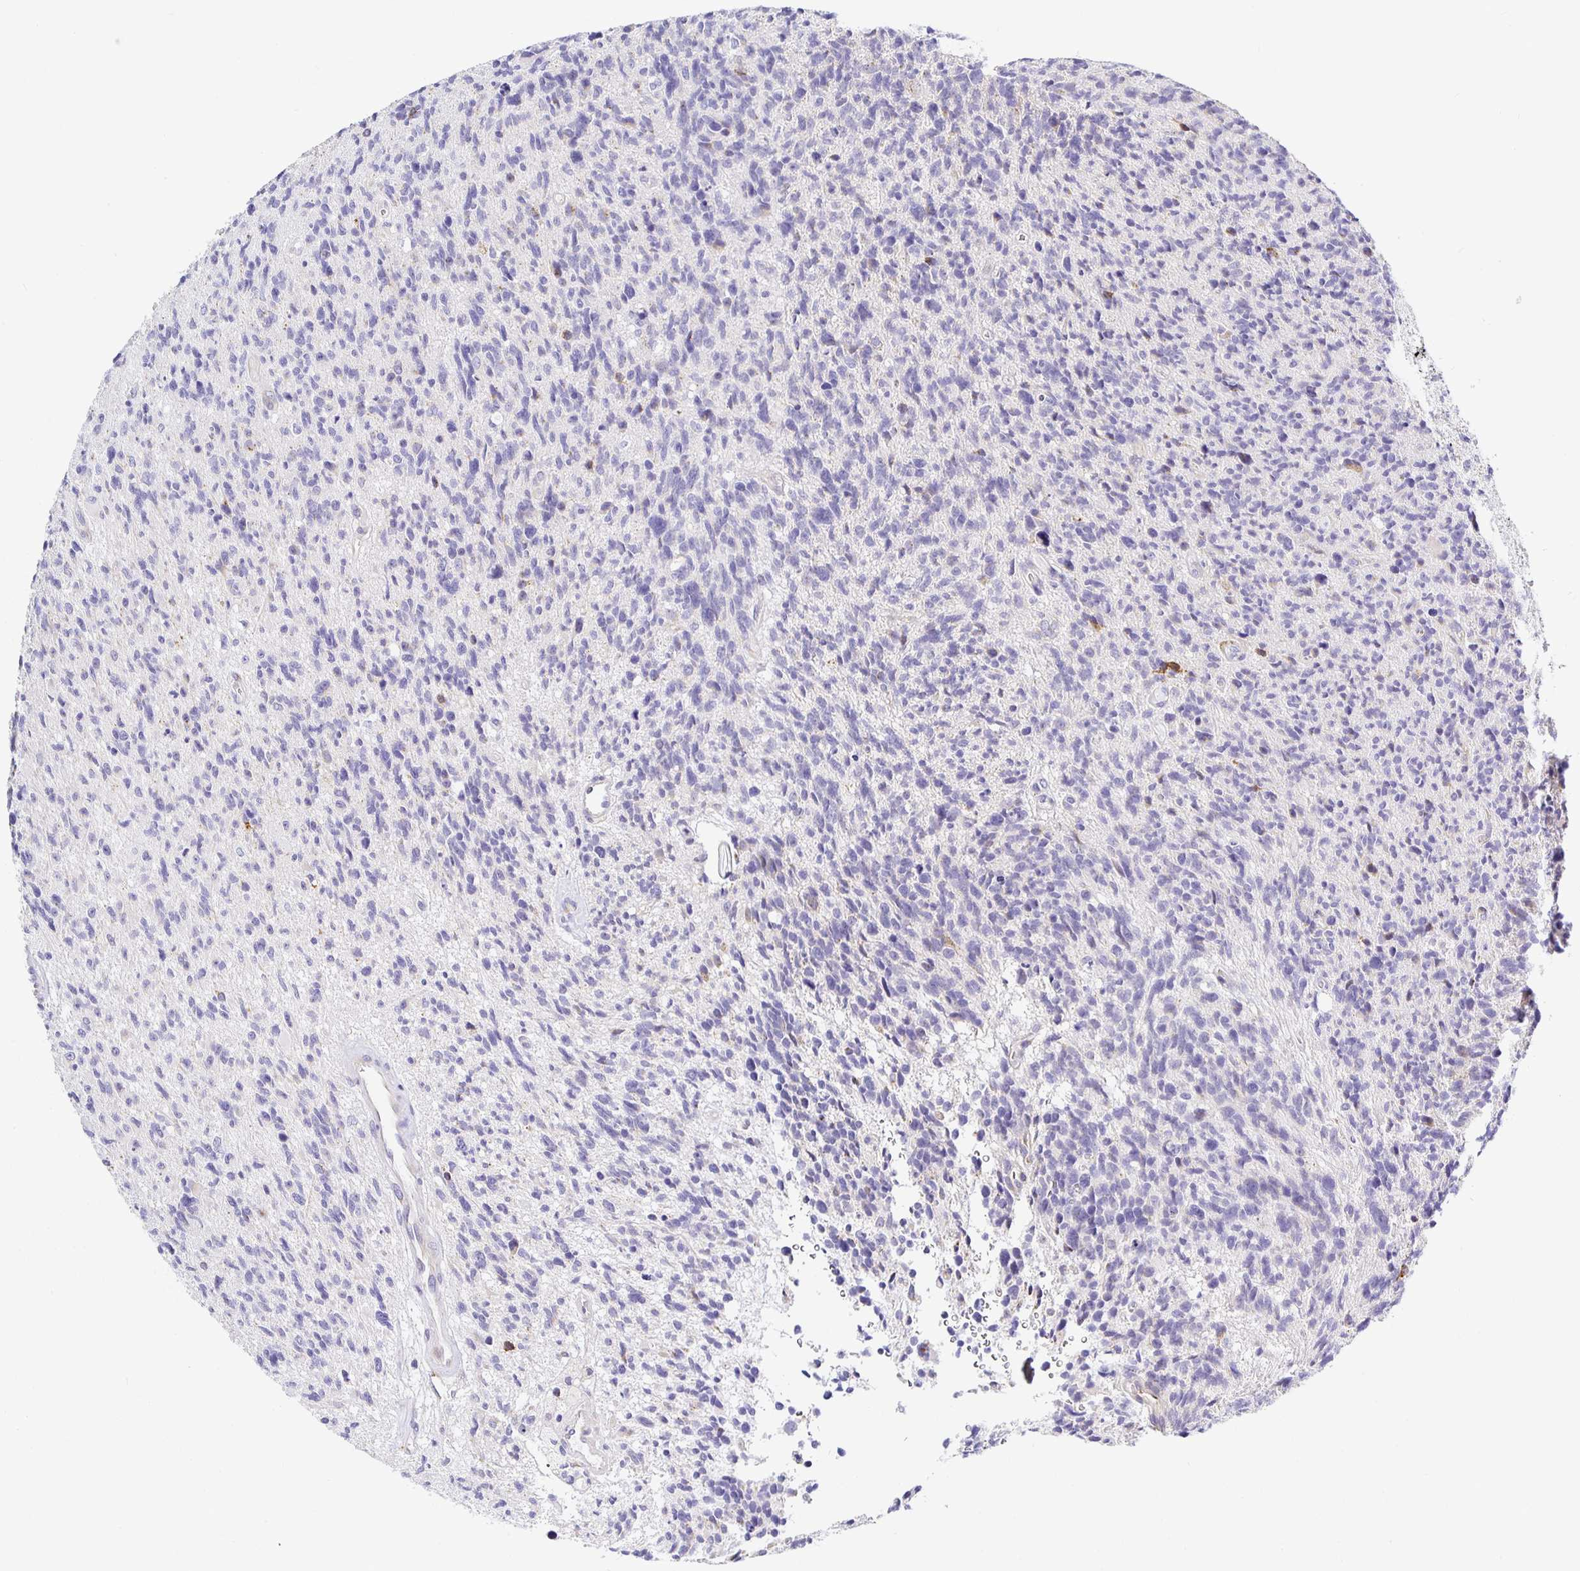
{"staining": {"intensity": "negative", "quantity": "none", "location": "none"}, "tissue": "glioma", "cell_type": "Tumor cells", "image_type": "cancer", "snomed": [{"axis": "morphology", "description": "Glioma, malignant, High grade"}, {"axis": "topography", "description": "Brain"}], "caption": "Immunohistochemistry (IHC) micrograph of neoplastic tissue: human glioma stained with DAB reveals no significant protein staining in tumor cells.", "gene": "OPALIN", "patient": {"sex": "male", "age": 29}}